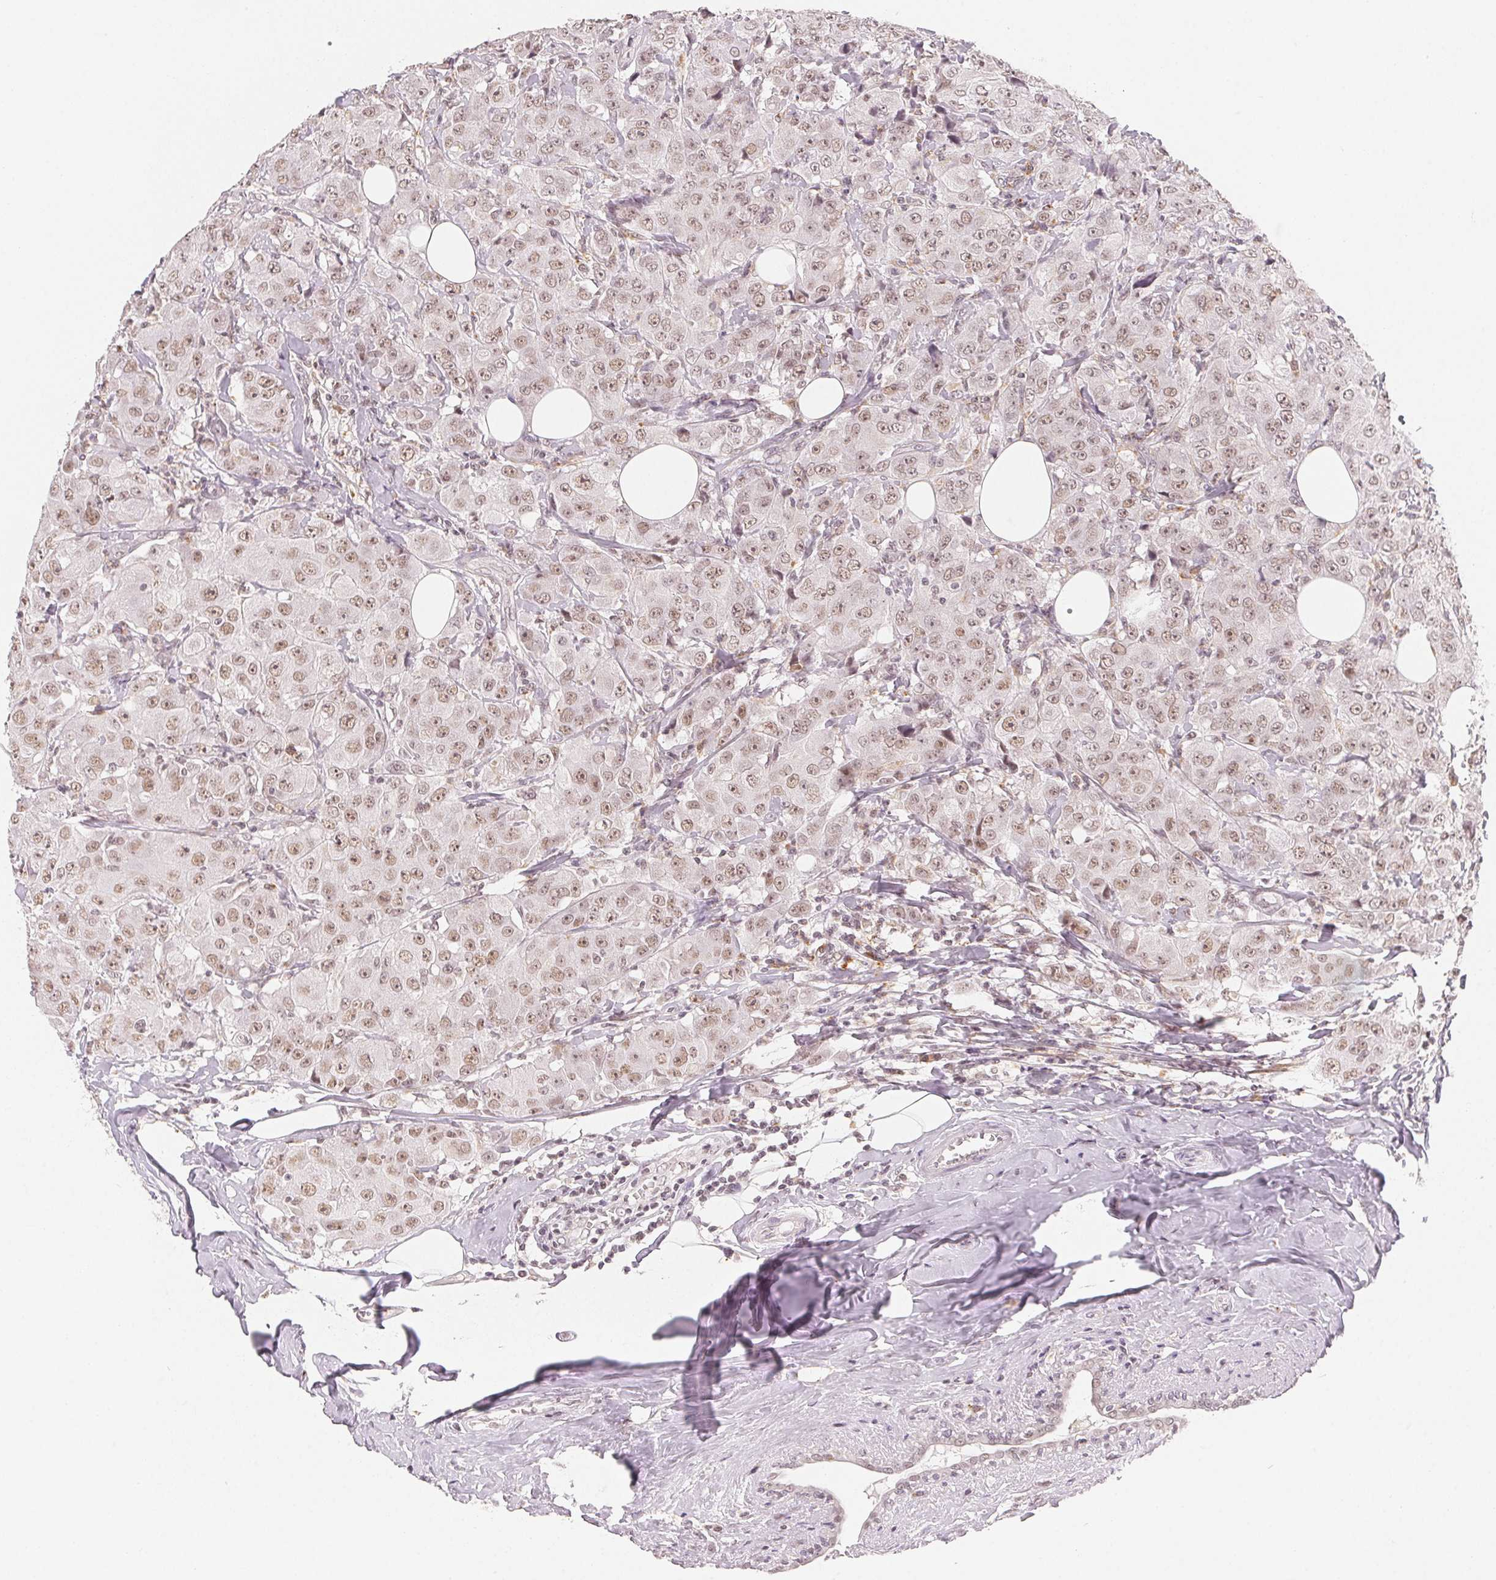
{"staining": {"intensity": "weak", "quantity": ">75%", "location": "nuclear"}, "tissue": "breast cancer", "cell_type": "Tumor cells", "image_type": "cancer", "snomed": [{"axis": "morphology", "description": "Normal tissue, NOS"}, {"axis": "morphology", "description": "Duct carcinoma"}, {"axis": "topography", "description": "Breast"}], "caption": "Breast cancer stained for a protein (brown) displays weak nuclear positive positivity in approximately >75% of tumor cells.", "gene": "NXF3", "patient": {"sex": "female", "age": 43}}